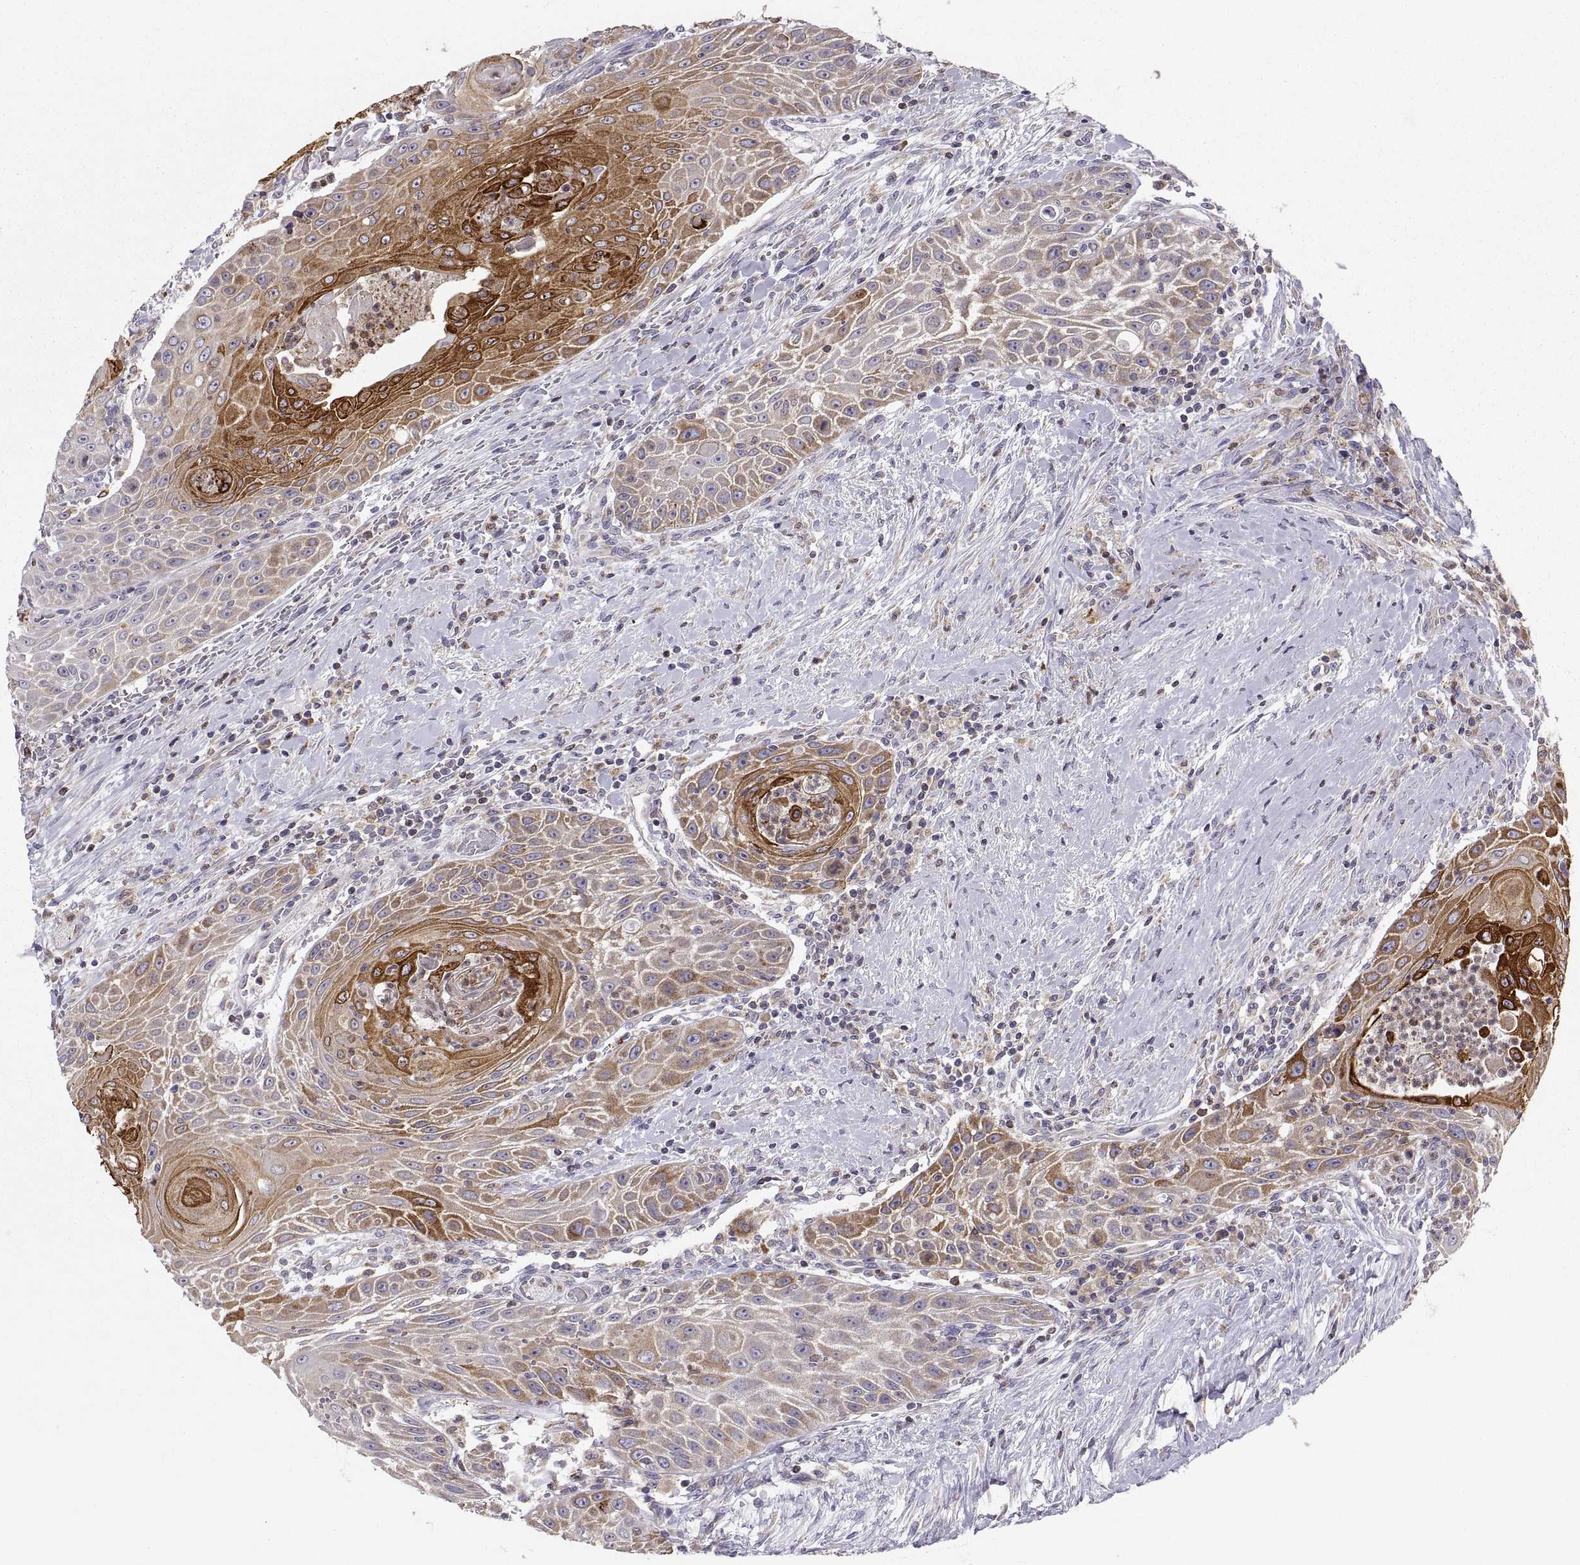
{"staining": {"intensity": "moderate", "quantity": "25%-75%", "location": "cytoplasmic/membranous"}, "tissue": "head and neck cancer", "cell_type": "Tumor cells", "image_type": "cancer", "snomed": [{"axis": "morphology", "description": "Squamous cell carcinoma, NOS"}, {"axis": "topography", "description": "Head-Neck"}], "caption": "Head and neck cancer (squamous cell carcinoma) tissue displays moderate cytoplasmic/membranous expression in about 25%-75% of tumor cells", "gene": "ERO1A", "patient": {"sex": "male", "age": 69}}